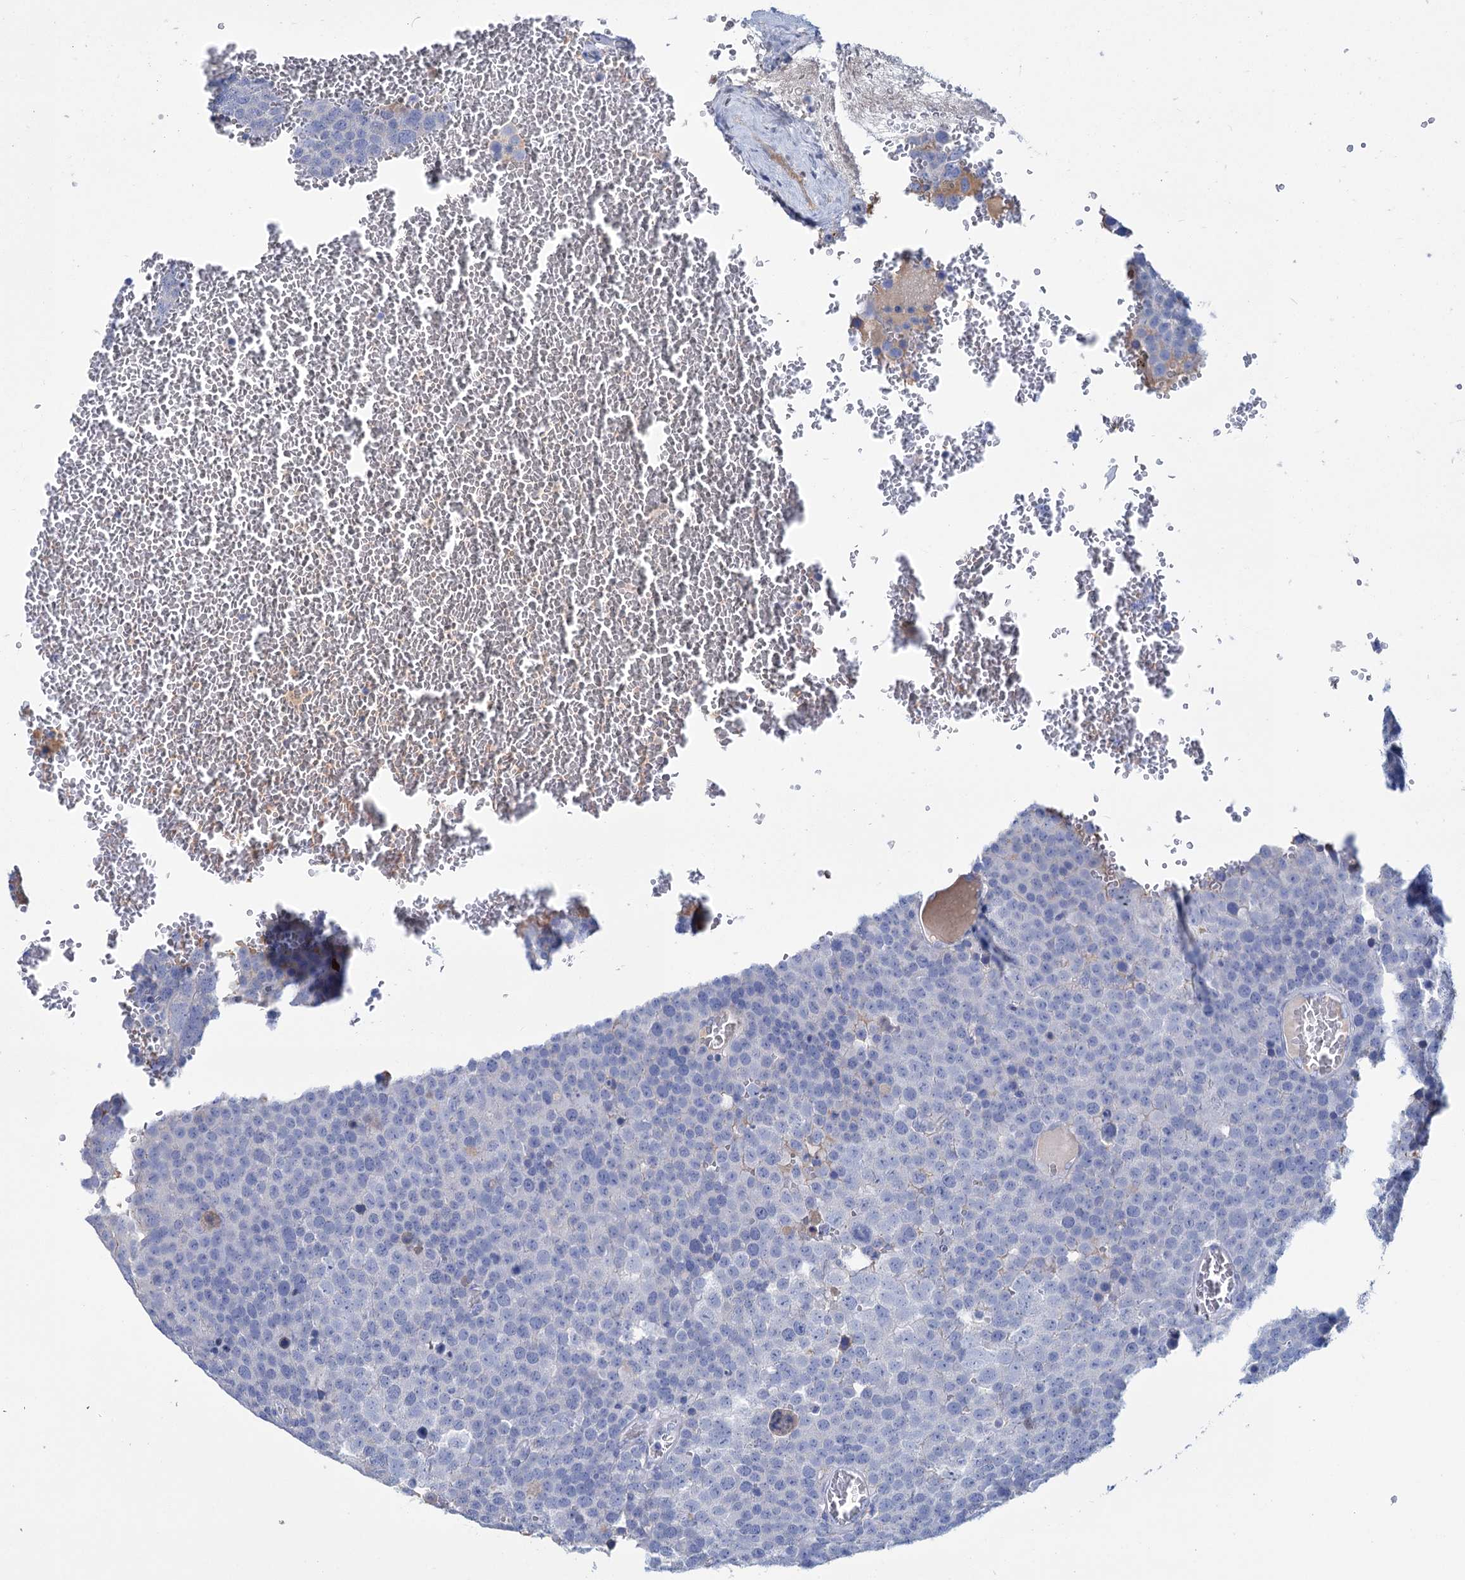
{"staining": {"intensity": "negative", "quantity": "none", "location": "none"}, "tissue": "testis cancer", "cell_type": "Tumor cells", "image_type": "cancer", "snomed": [{"axis": "morphology", "description": "Seminoma, NOS"}, {"axis": "topography", "description": "Testis"}], "caption": "An image of human seminoma (testis) is negative for staining in tumor cells.", "gene": "FBXW12", "patient": {"sex": "male", "age": 71}}